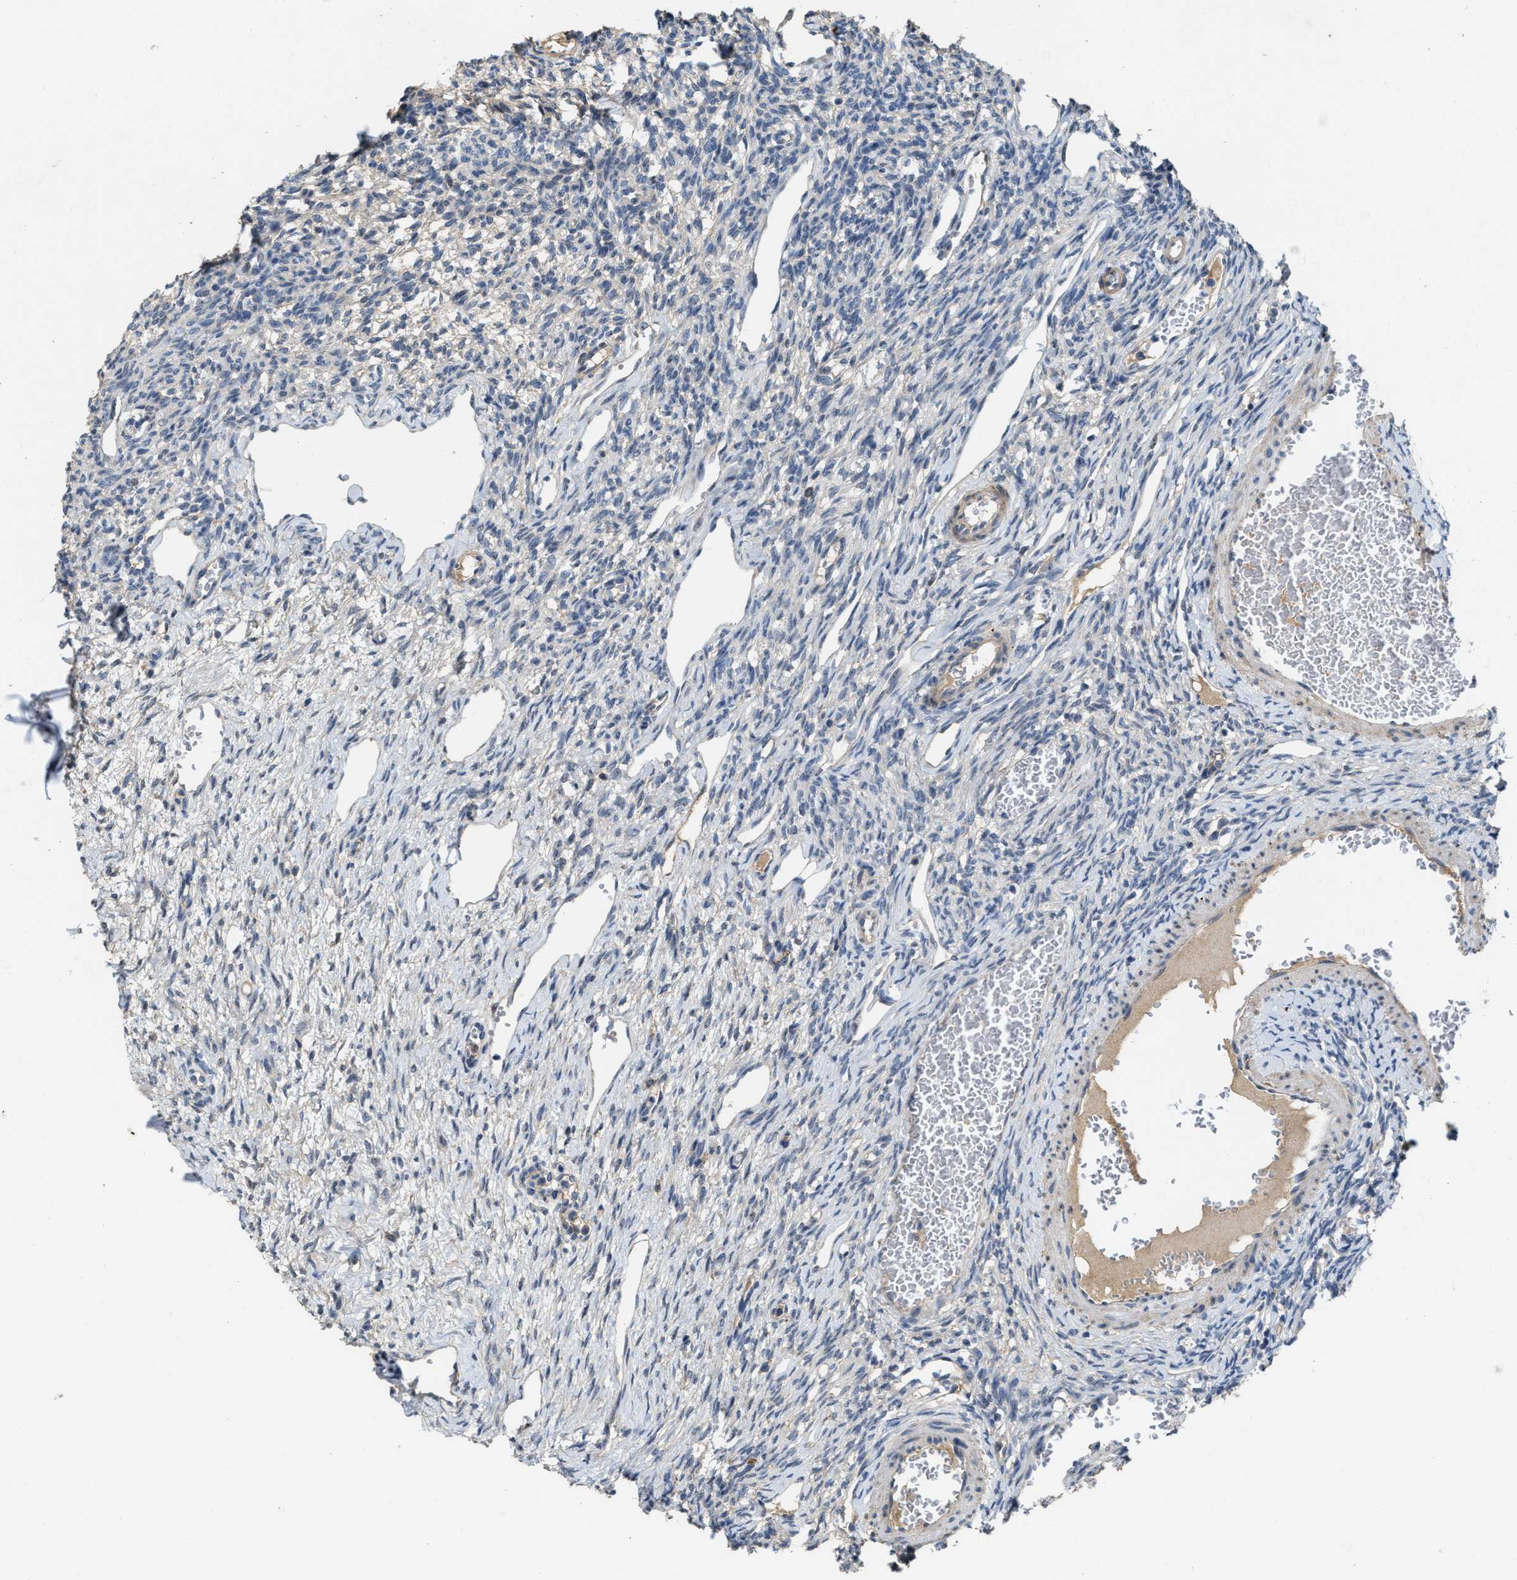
{"staining": {"intensity": "strong", "quantity": ">75%", "location": "nuclear"}, "tissue": "ovary", "cell_type": "Follicle cells", "image_type": "normal", "snomed": [{"axis": "morphology", "description": "Normal tissue, NOS"}, {"axis": "topography", "description": "Ovary"}], "caption": "Human ovary stained with a brown dye exhibits strong nuclear positive positivity in about >75% of follicle cells.", "gene": "ZNF783", "patient": {"sex": "female", "age": 33}}